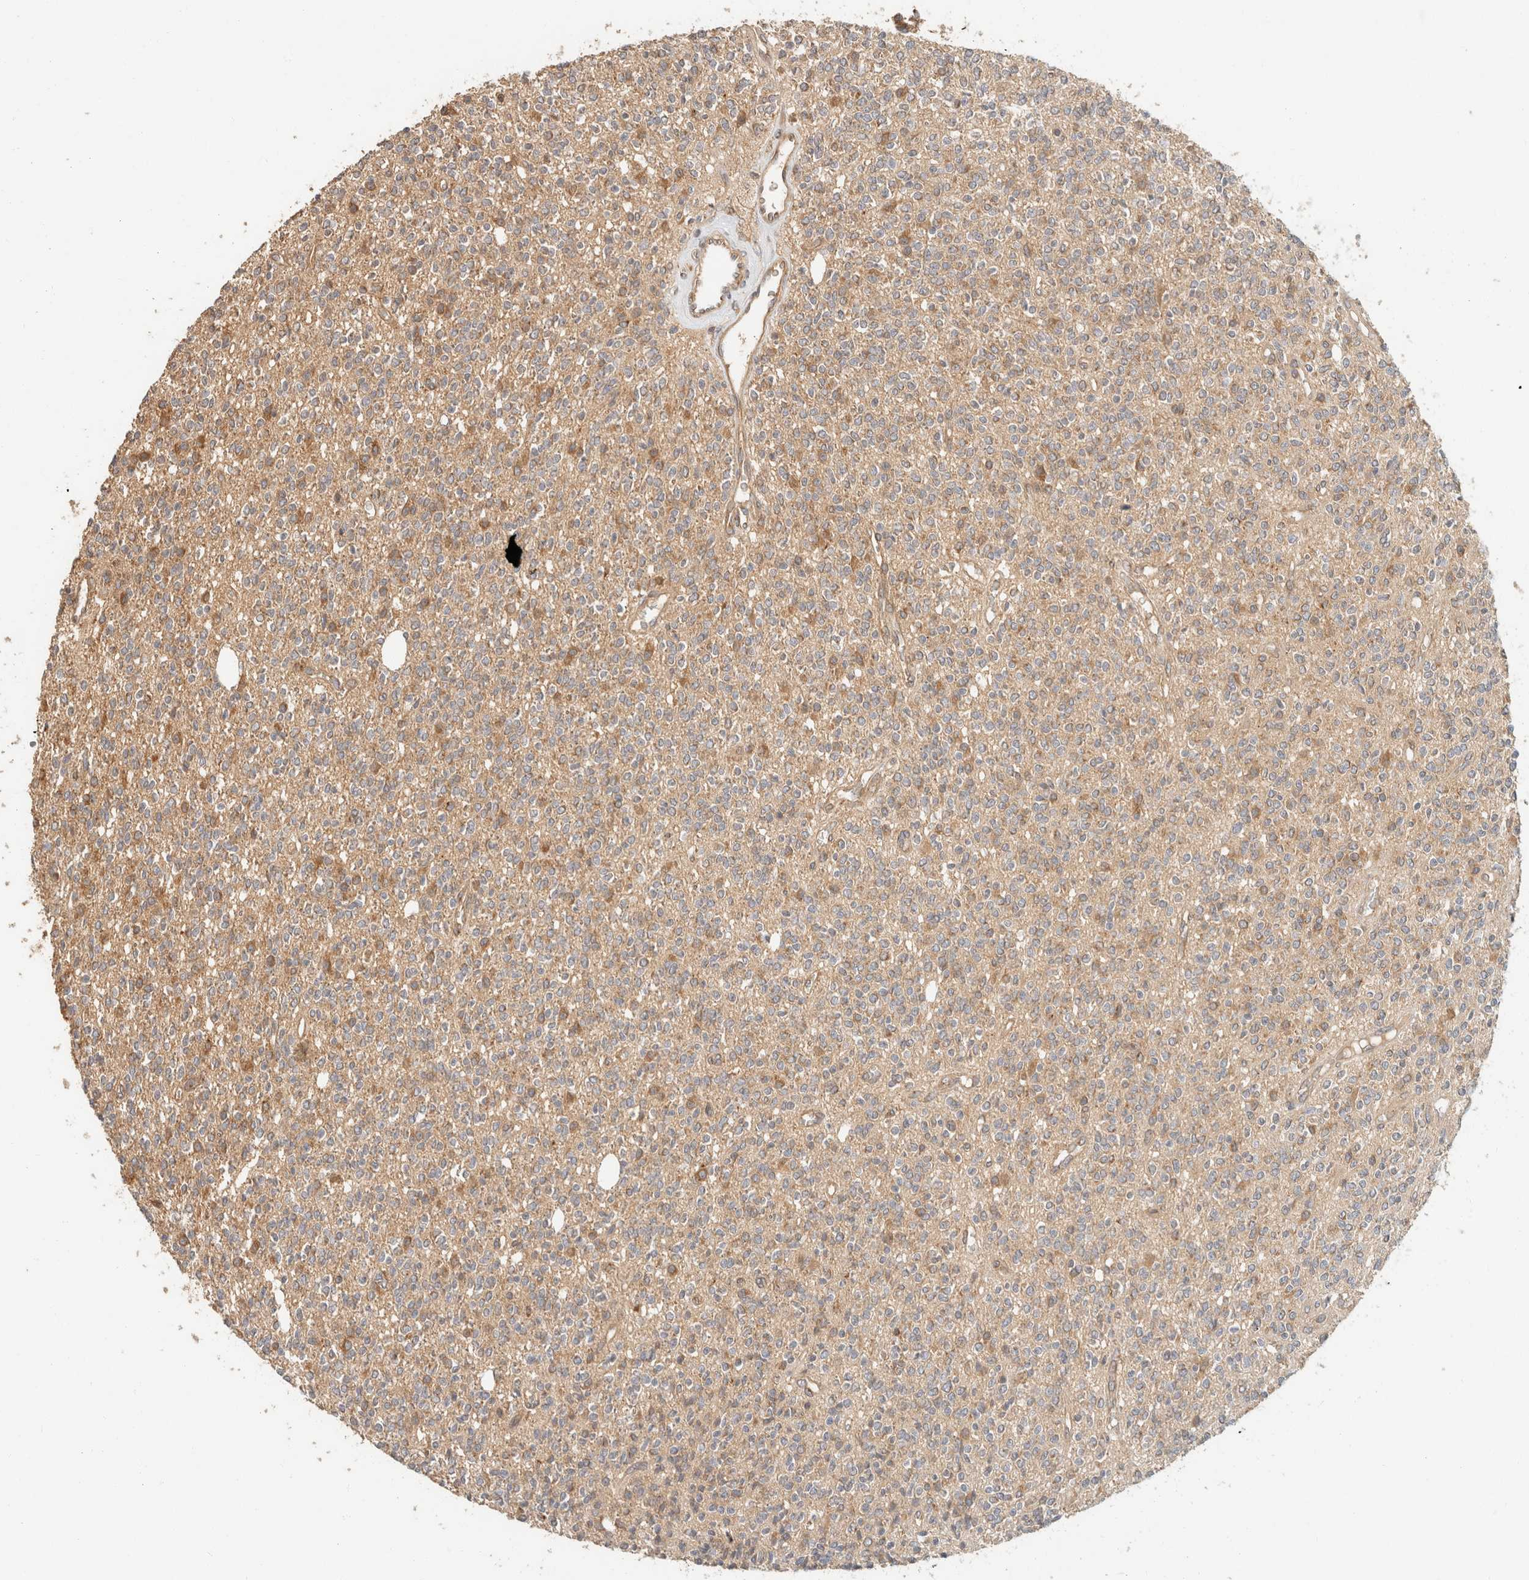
{"staining": {"intensity": "moderate", "quantity": ">75%", "location": "cytoplasmic/membranous"}, "tissue": "glioma", "cell_type": "Tumor cells", "image_type": "cancer", "snomed": [{"axis": "morphology", "description": "Glioma, malignant, High grade"}, {"axis": "topography", "description": "Brain"}], "caption": "There is medium levels of moderate cytoplasmic/membranous positivity in tumor cells of glioma, as demonstrated by immunohistochemical staining (brown color).", "gene": "TACC1", "patient": {"sex": "male", "age": 34}}